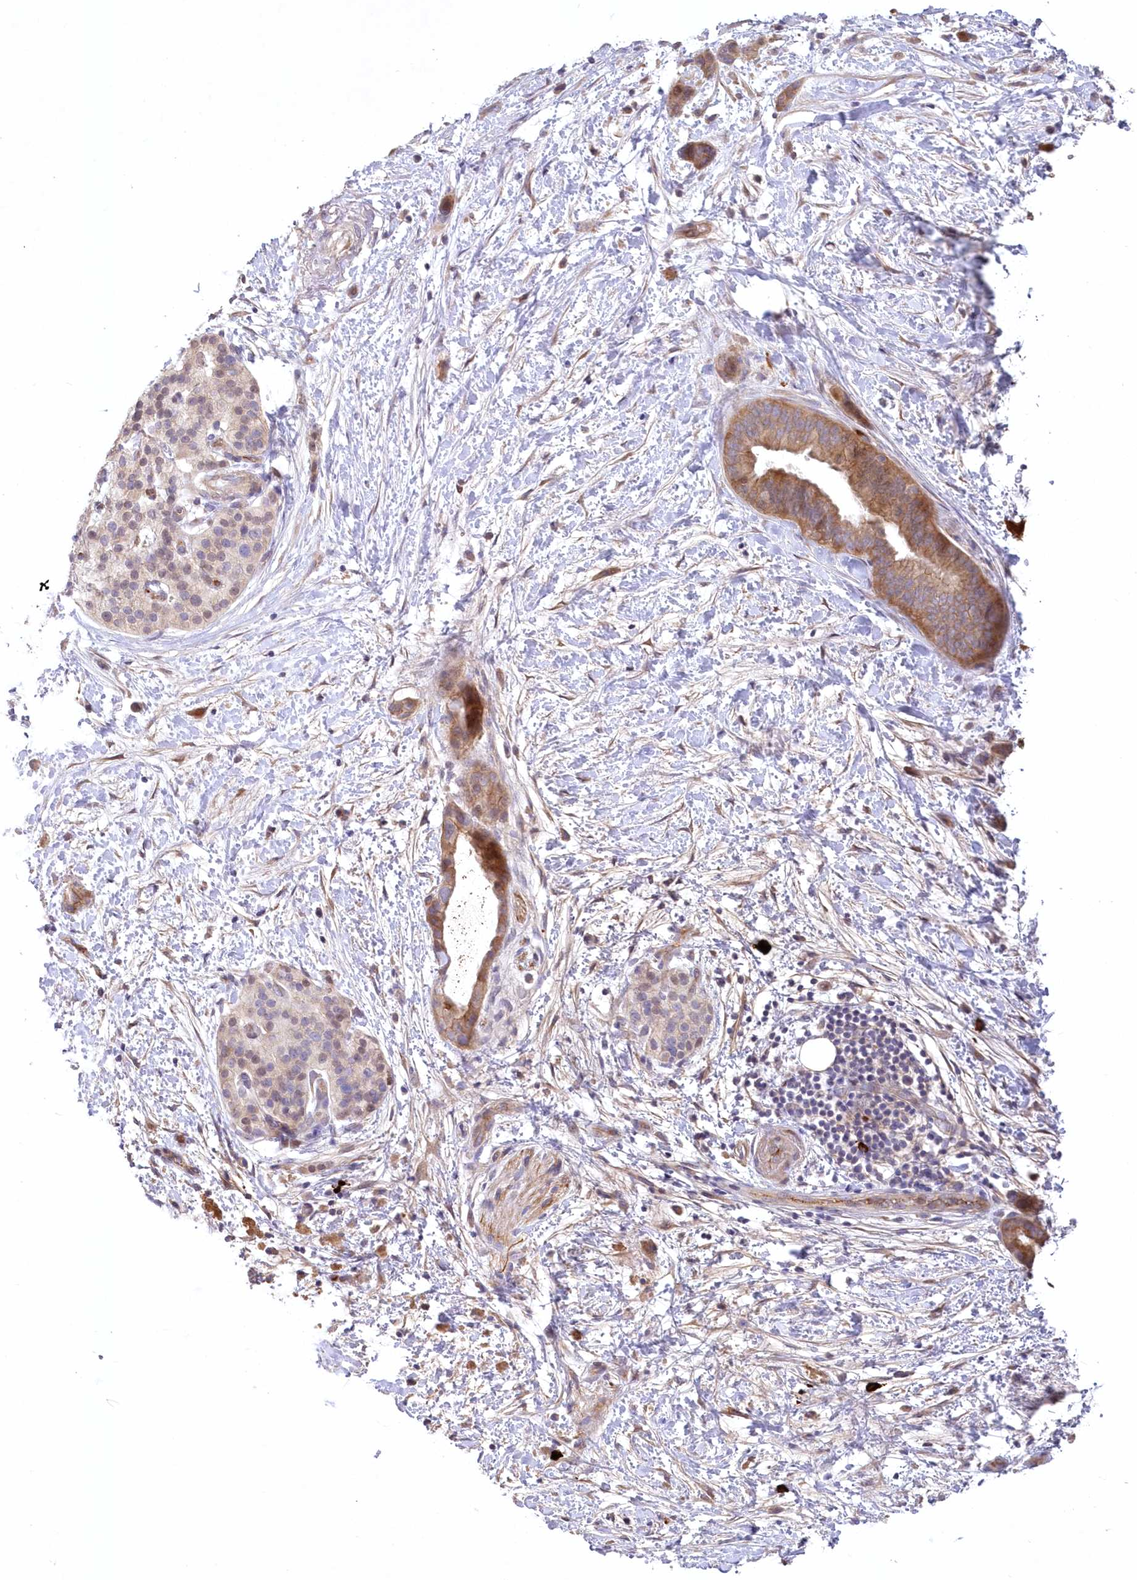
{"staining": {"intensity": "moderate", "quantity": ">75%", "location": "cytoplasmic/membranous"}, "tissue": "pancreatic cancer", "cell_type": "Tumor cells", "image_type": "cancer", "snomed": [{"axis": "morphology", "description": "Normal tissue, NOS"}, {"axis": "morphology", "description": "Adenocarcinoma, NOS"}, {"axis": "topography", "description": "Pancreas"}, {"axis": "topography", "description": "Peripheral nerve tissue"}], "caption": "A brown stain highlights moderate cytoplasmic/membranous expression of a protein in adenocarcinoma (pancreatic) tumor cells.", "gene": "WBP1L", "patient": {"sex": "female", "age": 63}}